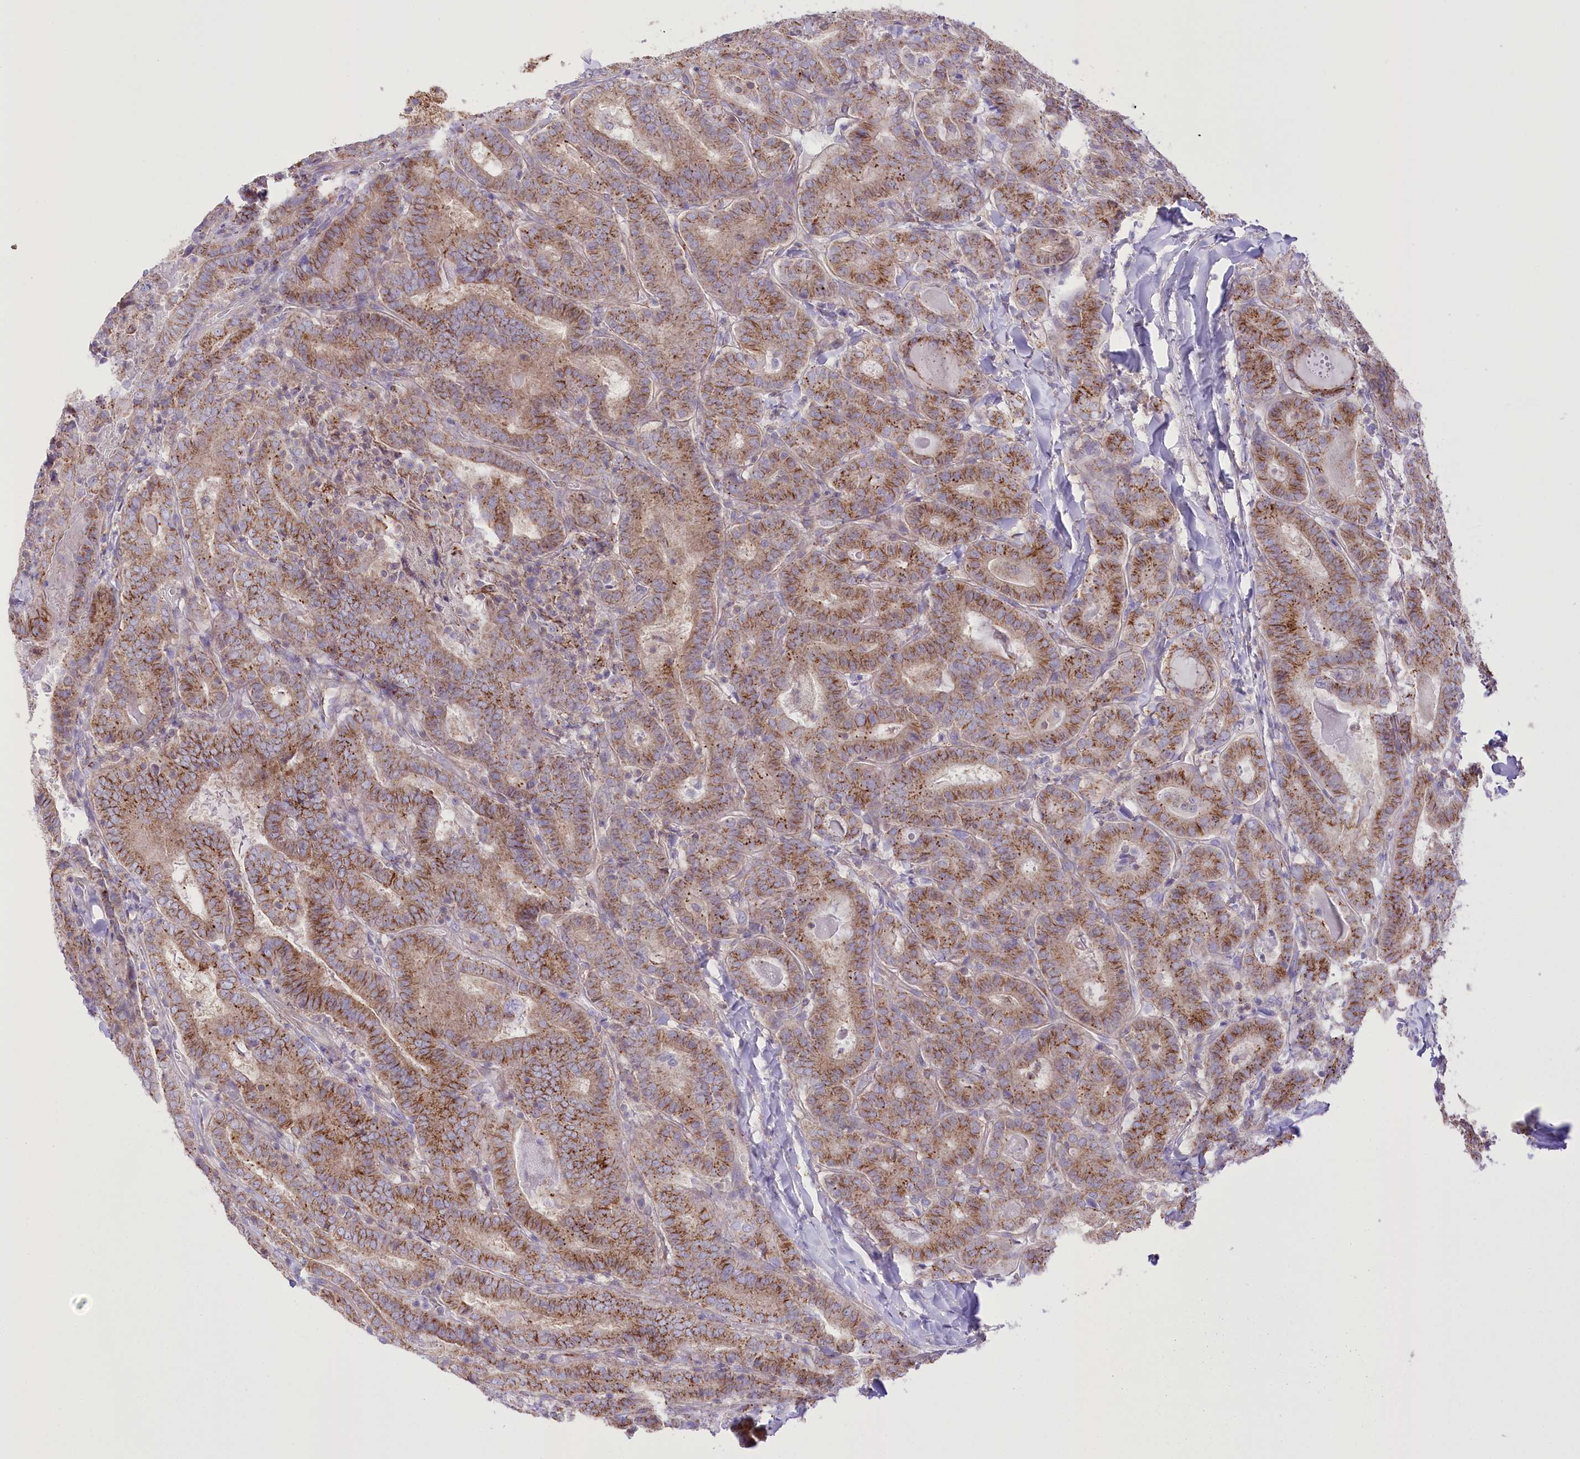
{"staining": {"intensity": "moderate", "quantity": ">75%", "location": "cytoplasmic/membranous"}, "tissue": "thyroid cancer", "cell_type": "Tumor cells", "image_type": "cancer", "snomed": [{"axis": "morphology", "description": "Papillary adenocarcinoma, NOS"}, {"axis": "topography", "description": "Thyroid gland"}], "caption": "Immunohistochemistry of thyroid cancer (papillary adenocarcinoma) demonstrates medium levels of moderate cytoplasmic/membranous positivity in about >75% of tumor cells. The staining is performed using DAB brown chromogen to label protein expression. The nuclei are counter-stained blue using hematoxylin.", "gene": "FAM216A", "patient": {"sex": "female", "age": 72}}